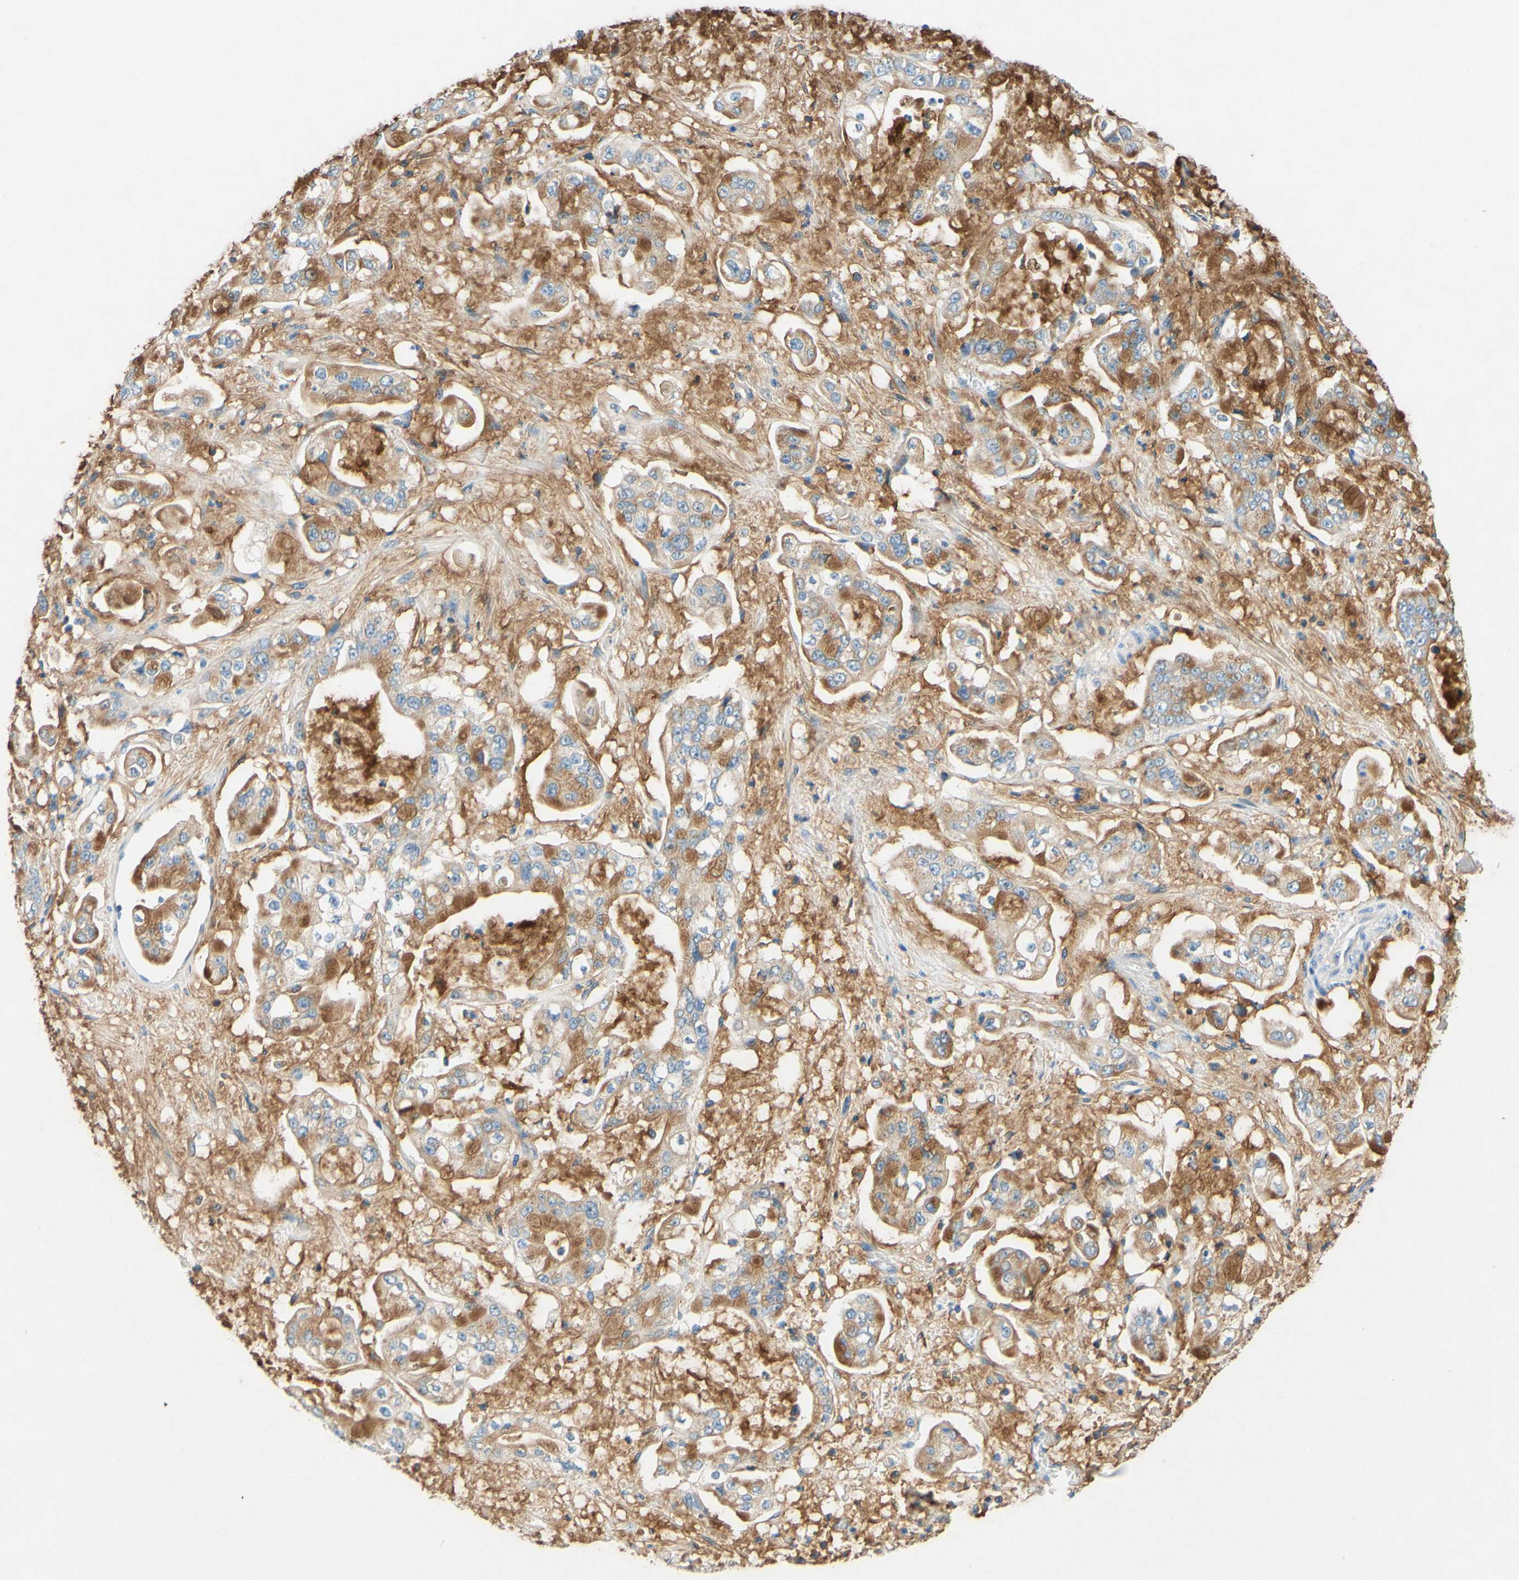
{"staining": {"intensity": "moderate", "quantity": ">75%", "location": "cytoplasmic/membranous"}, "tissue": "stomach cancer", "cell_type": "Tumor cells", "image_type": "cancer", "snomed": [{"axis": "morphology", "description": "Adenocarcinoma, NOS"}, {"axis": "topography", "description": "Stomach"}], "caption": "Adenocarcinoma (stomach) was stained to show a protein in brown. There is medium levels of moderate cytoplasmic/membranous expression in approximately >75% of tumor cells.", "gene": "SLC46A1", "patient": {"sex": "male", "age": 76}}